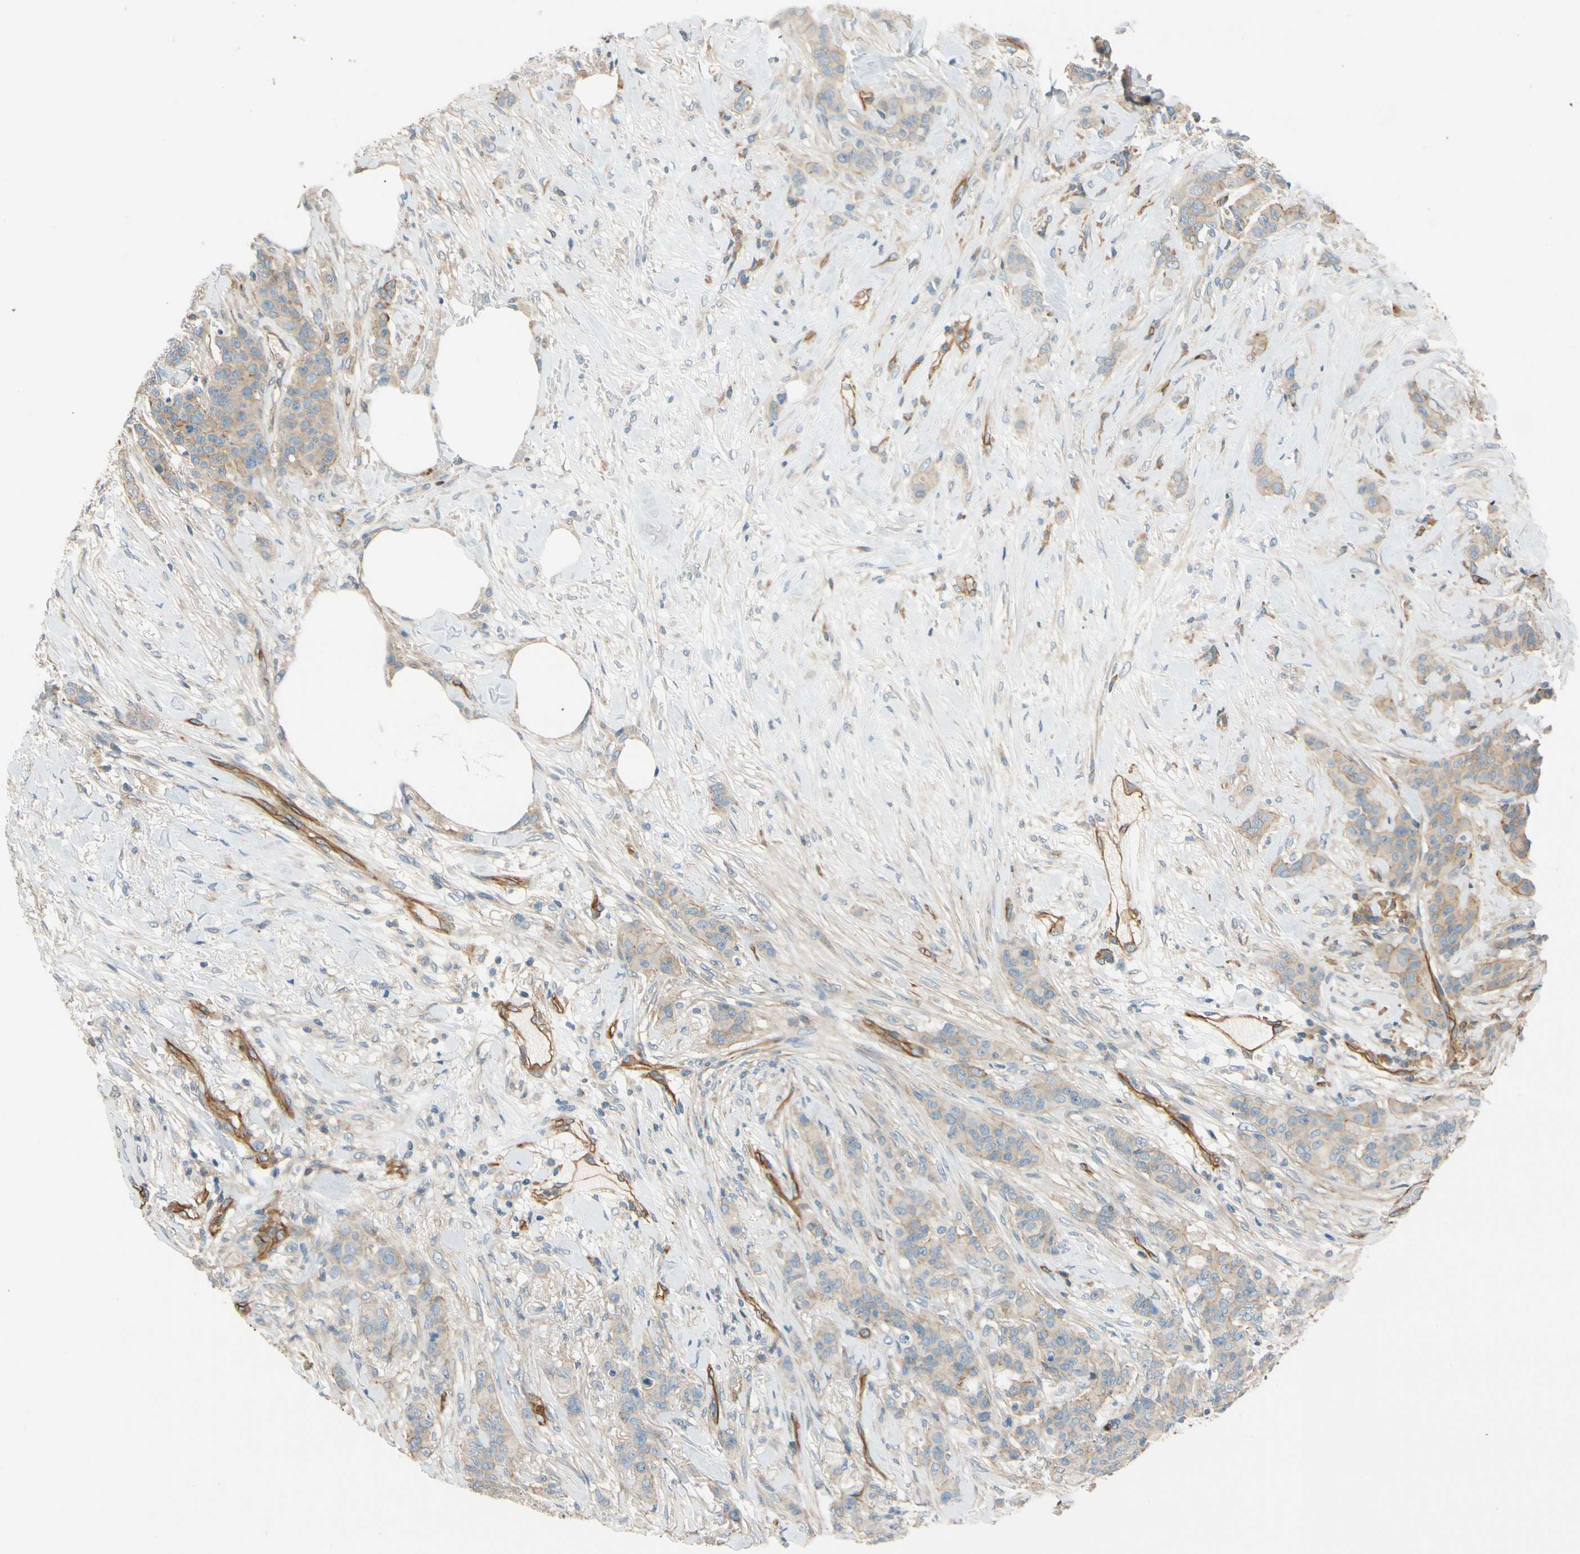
{"staining": {"intensity": "weak", "quantity": ">75%", "location": "cytoplasmic/membranous"}, "tissue": "breast cancer", "cell_type": "Tumor cells", "image_type": "cancer", "snomed": [{"axis": "morphology", "description": "Duct carcinoma"}, {"axis": "topography", "description": "Breast"}], "caption": "Protein staining of breast cancer (infiltrating ductal carcinoma) tissue exhibits weak cytoplasmic/membranous positivity in approximately >75% of tumor cells. The staining was performed using DAB (3,3'-diaminobenzidine) to visualize the protein expression in brown, while the nuclei were stained in blue with hematoxylin (Magnification: 20x).", "gene": "SPTAN1", "patient": {"sex": "female", "age": 40}}